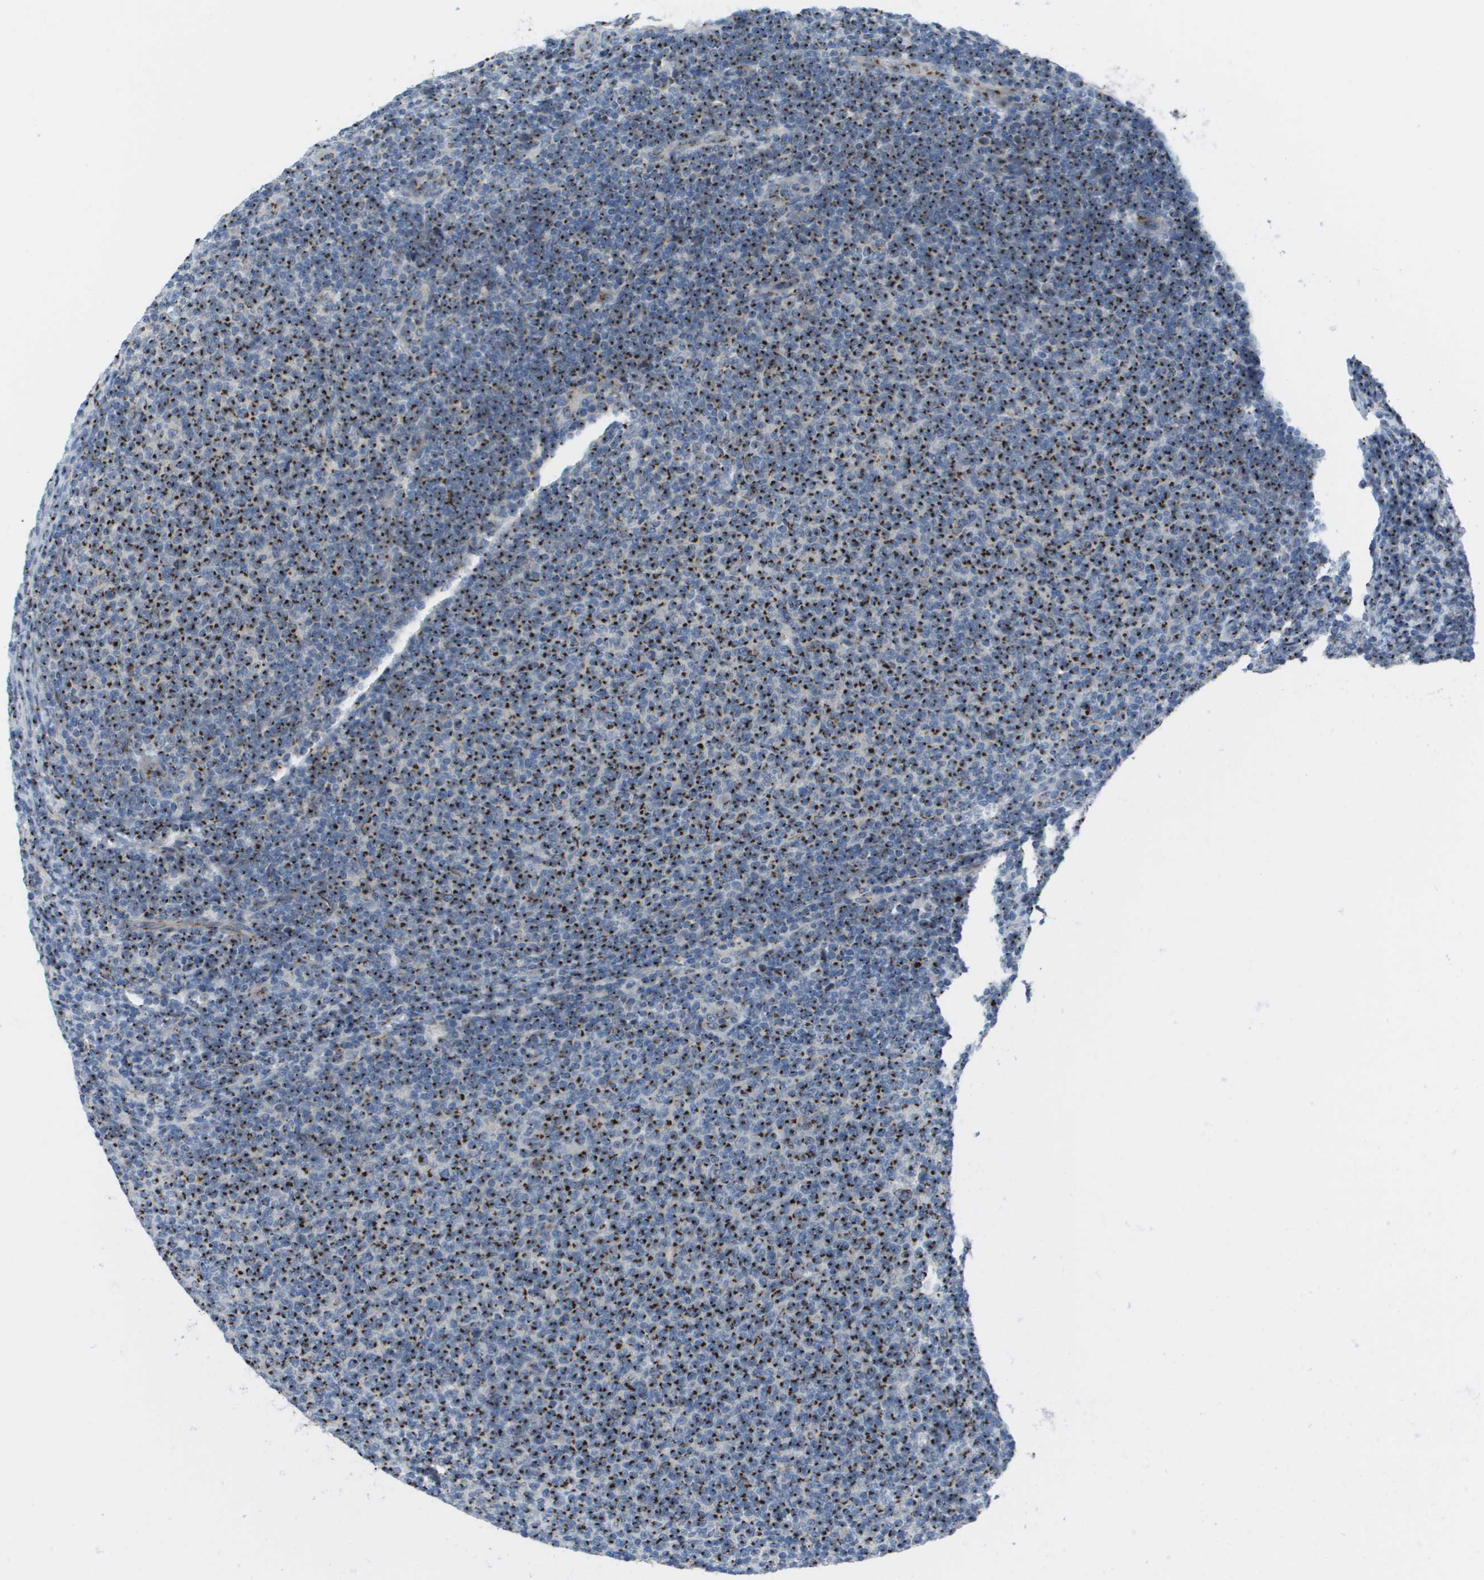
{"staining": {"intensity": "strong", "quantity": ">75%", "location": "cytoplasmic/membranous"}, "tissue": "lymphoma", "cell_type": "Tumor cells", "image_type": "cancer", "snomed": [{"axis": "morphology", "description": "Malignant lymphoma, non-Hodgkin's type, Low grade"}, {"axis": "topography", "description": "Lymph node"}], "caption": "The histopathology image demonstrates a brown stain indicating the presence of a protein in the cytoplasmic/membranous of tumor cells in low-grade malignant lymphoma, non-Hodgkin's type. The protein is stained brown, and the nuclei are stained in blue (DAB (3,3'-diaminobenzidine) IHC with brightfield microscopy, high magnification).", "gene": "QSOX2", "patient": {"sex": "male", "age": 66}}